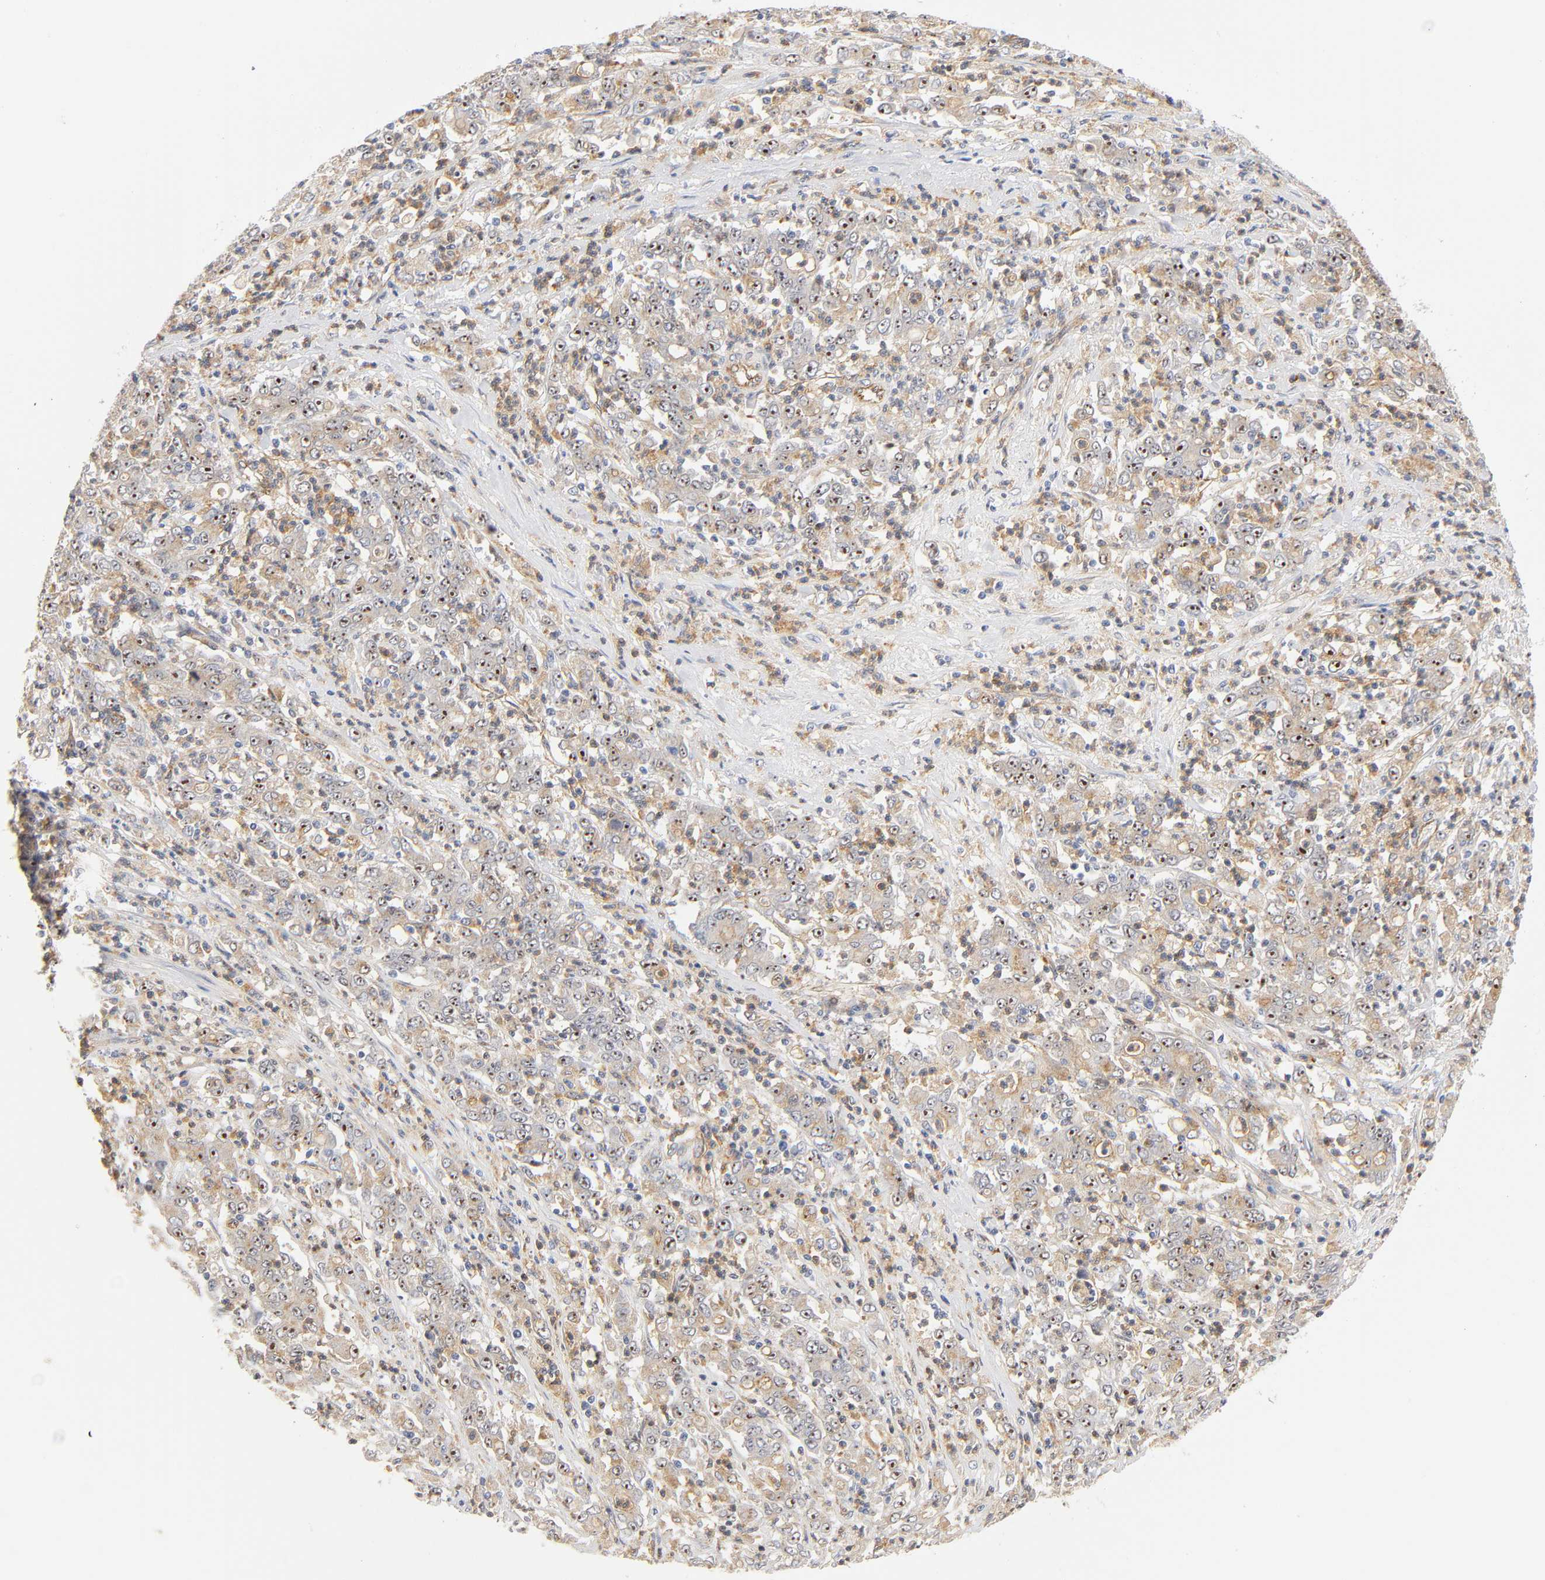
{"staining": {"intensity": "strong", "quantity": ">75%", "location": "cytoplasmic/membranous,nuclear"}, "tissue": "stomach cancer", "cell_type": "Tumor cells", "image_type": "cancer", "snomed": [{"axis": "morphology", "description": "Adenocarcinoma, NOS"}, {"axis": "topography", "description": "Stomach, lower"}], "caption": "High-magnification brightfield microscopy of stomach cancer stained with DAB (3,3'-diaminobenzidine) (brown) and counterstained with hematoxylin (blue). tumor cells exhibit strong cytoplasmic/membranous and nuclear expression is seen in approximately>75% of cells.", "gene": "PLD1", "patient": {"sex": "female", "age": 71}}